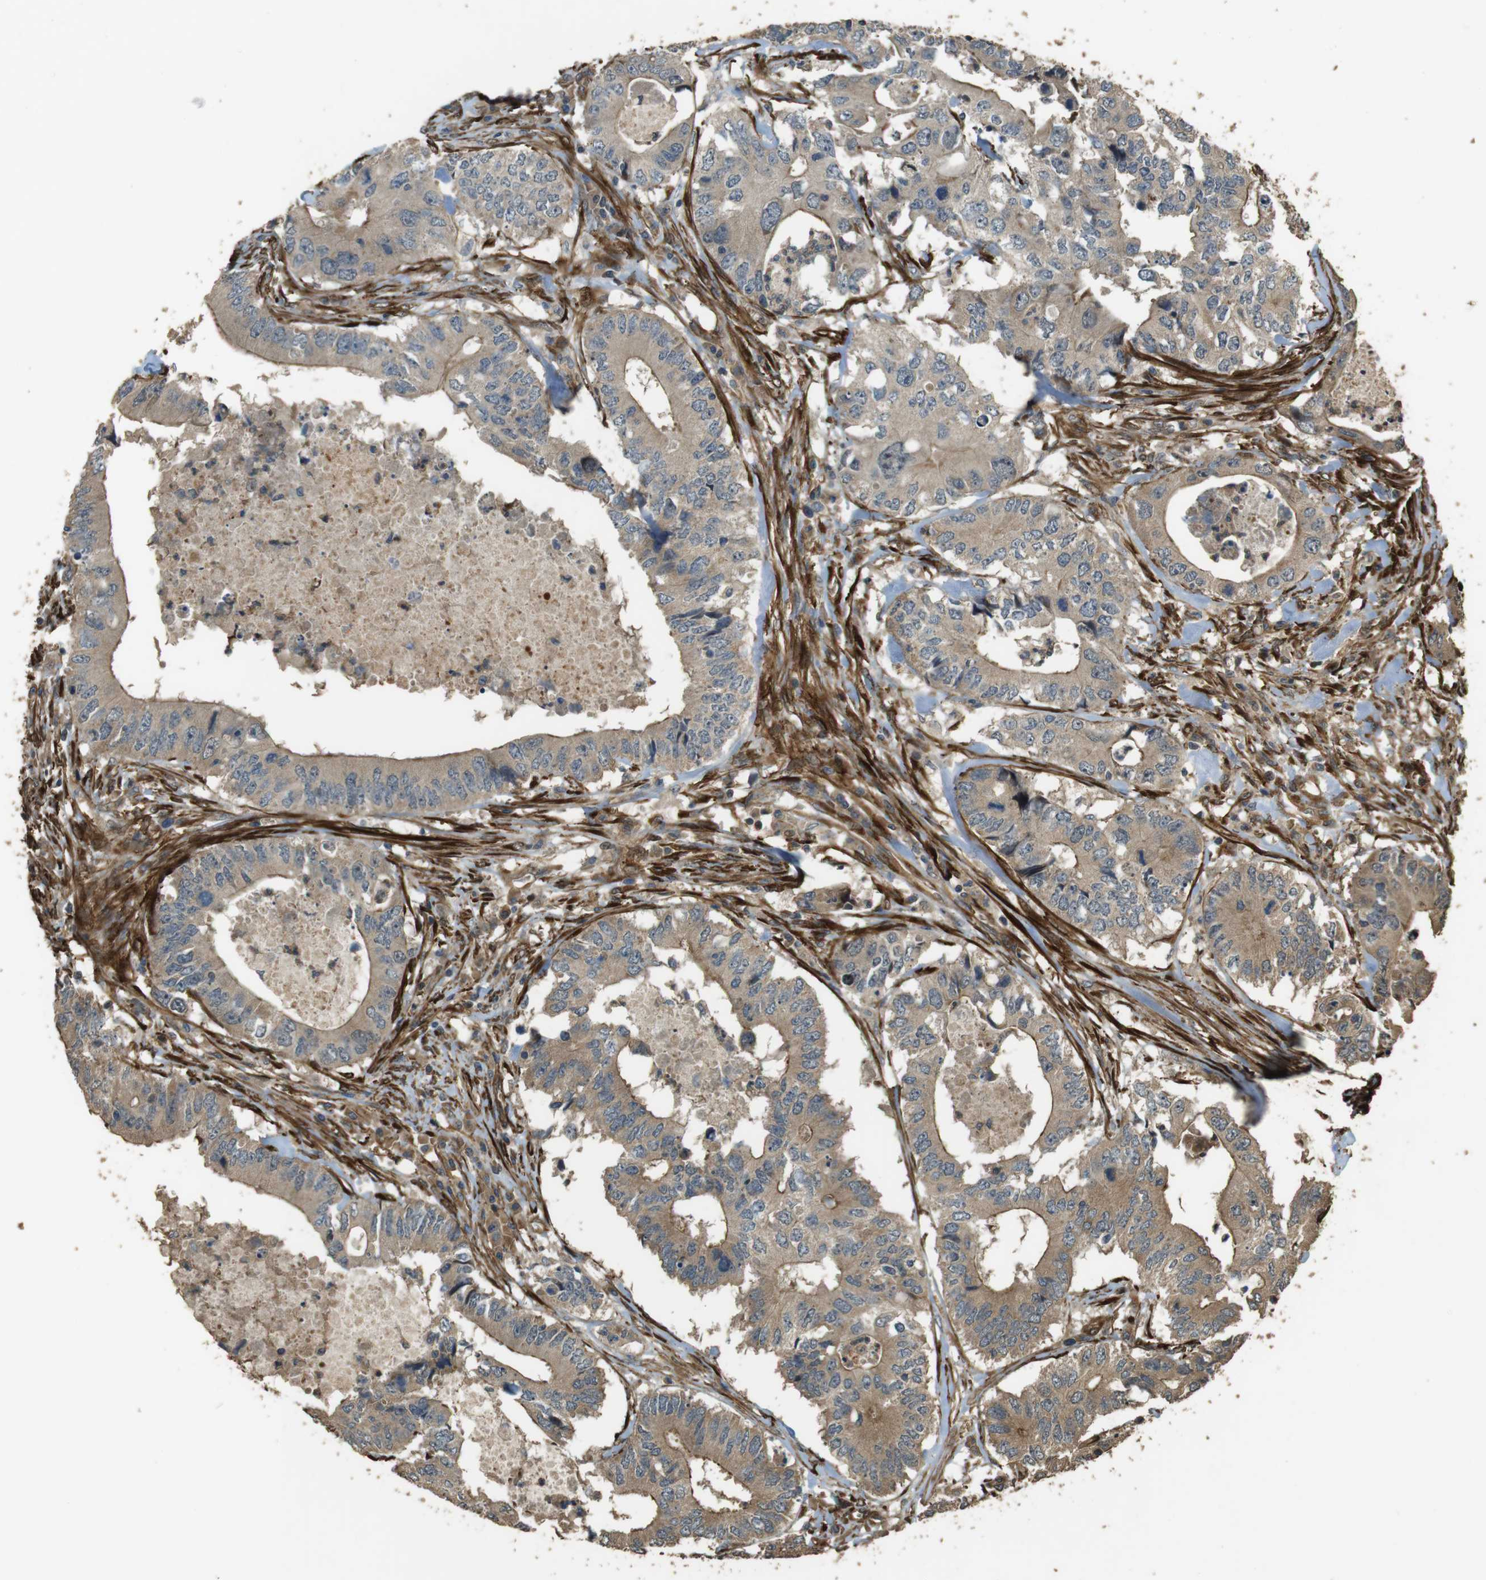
{"staining": {"intensity": "weak", "quantity": "<25%", "location": "cytoplasmic/membranous"}, "tissue": "colorectal cancer", "cell_type": "Tumor cells", "image_type": "cancer", "snomed": [{"axis": "morphology", "description": "Adenocarcinoma, NOS"}, {"axis": "topography", "description": "Colon"}], "caption": "The image demonstrates no staining of tumor cells in adenocarcinoma (colorectal).", "gene": "MSRB3", "patient": {"sex": "male", "age": 71}}